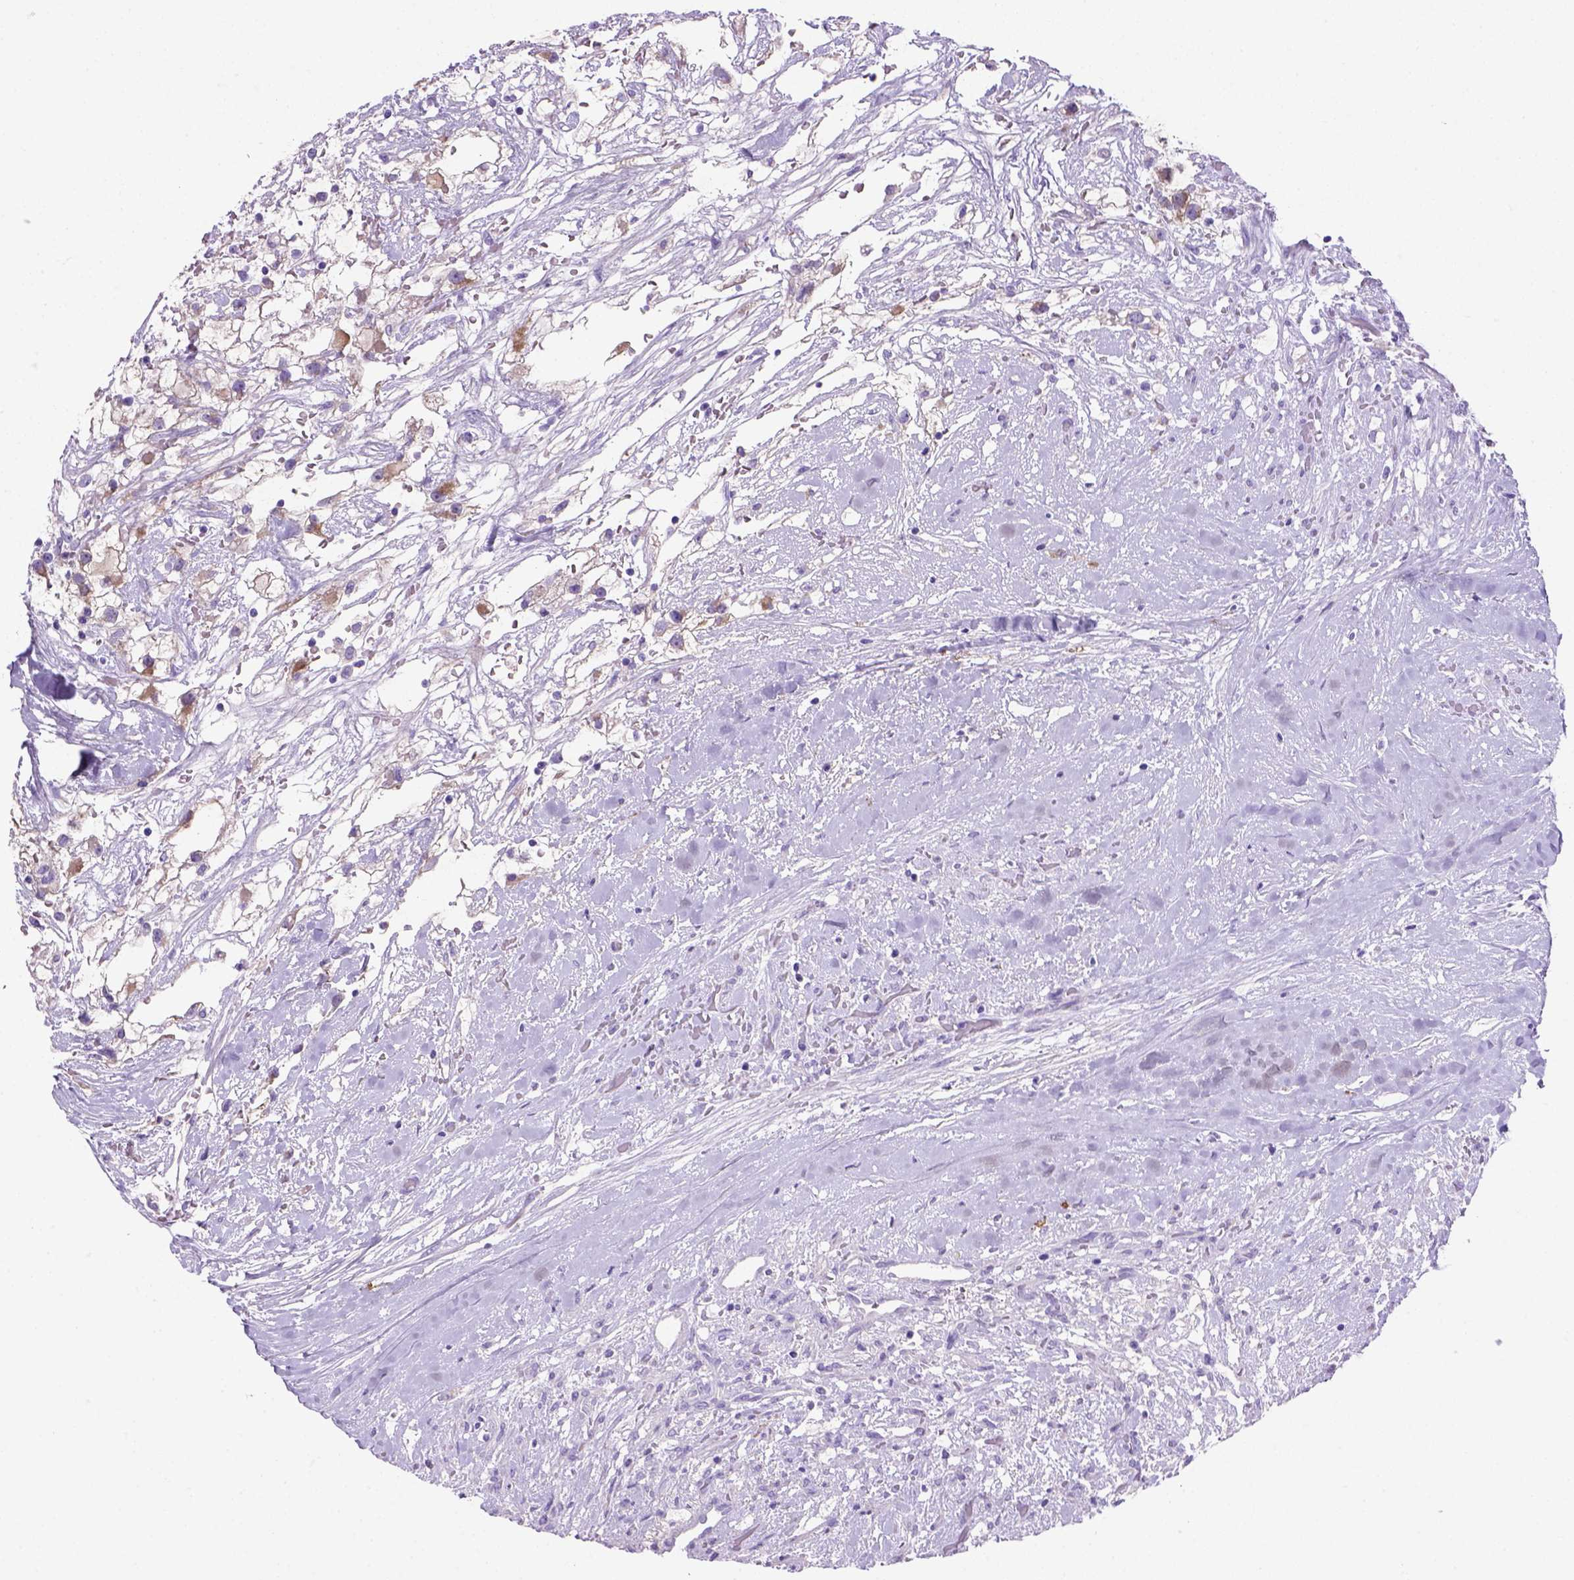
{"staining": {"intensity": "weak", "quantity": "25%-75%", "location": "cytoplasmic/membranous"}, "tissue": "renal cancer", "cell_type": "Tumor cells", "image_type": "cancer", "snomed": [{"axis": "morphology", "description": "Adenocarcinoma, NOS"}, {"axis": "topography", "description": "Kidney"}], "caption": "This micrograph shows immunohistochemistry staining of human renal adenocarcinoma, with low weak cytoplasmic/membranous staining in about 25%-75% of tumor cells.", "gene": "SIRPD", "patient": {"sex": "male", "age": 59}}